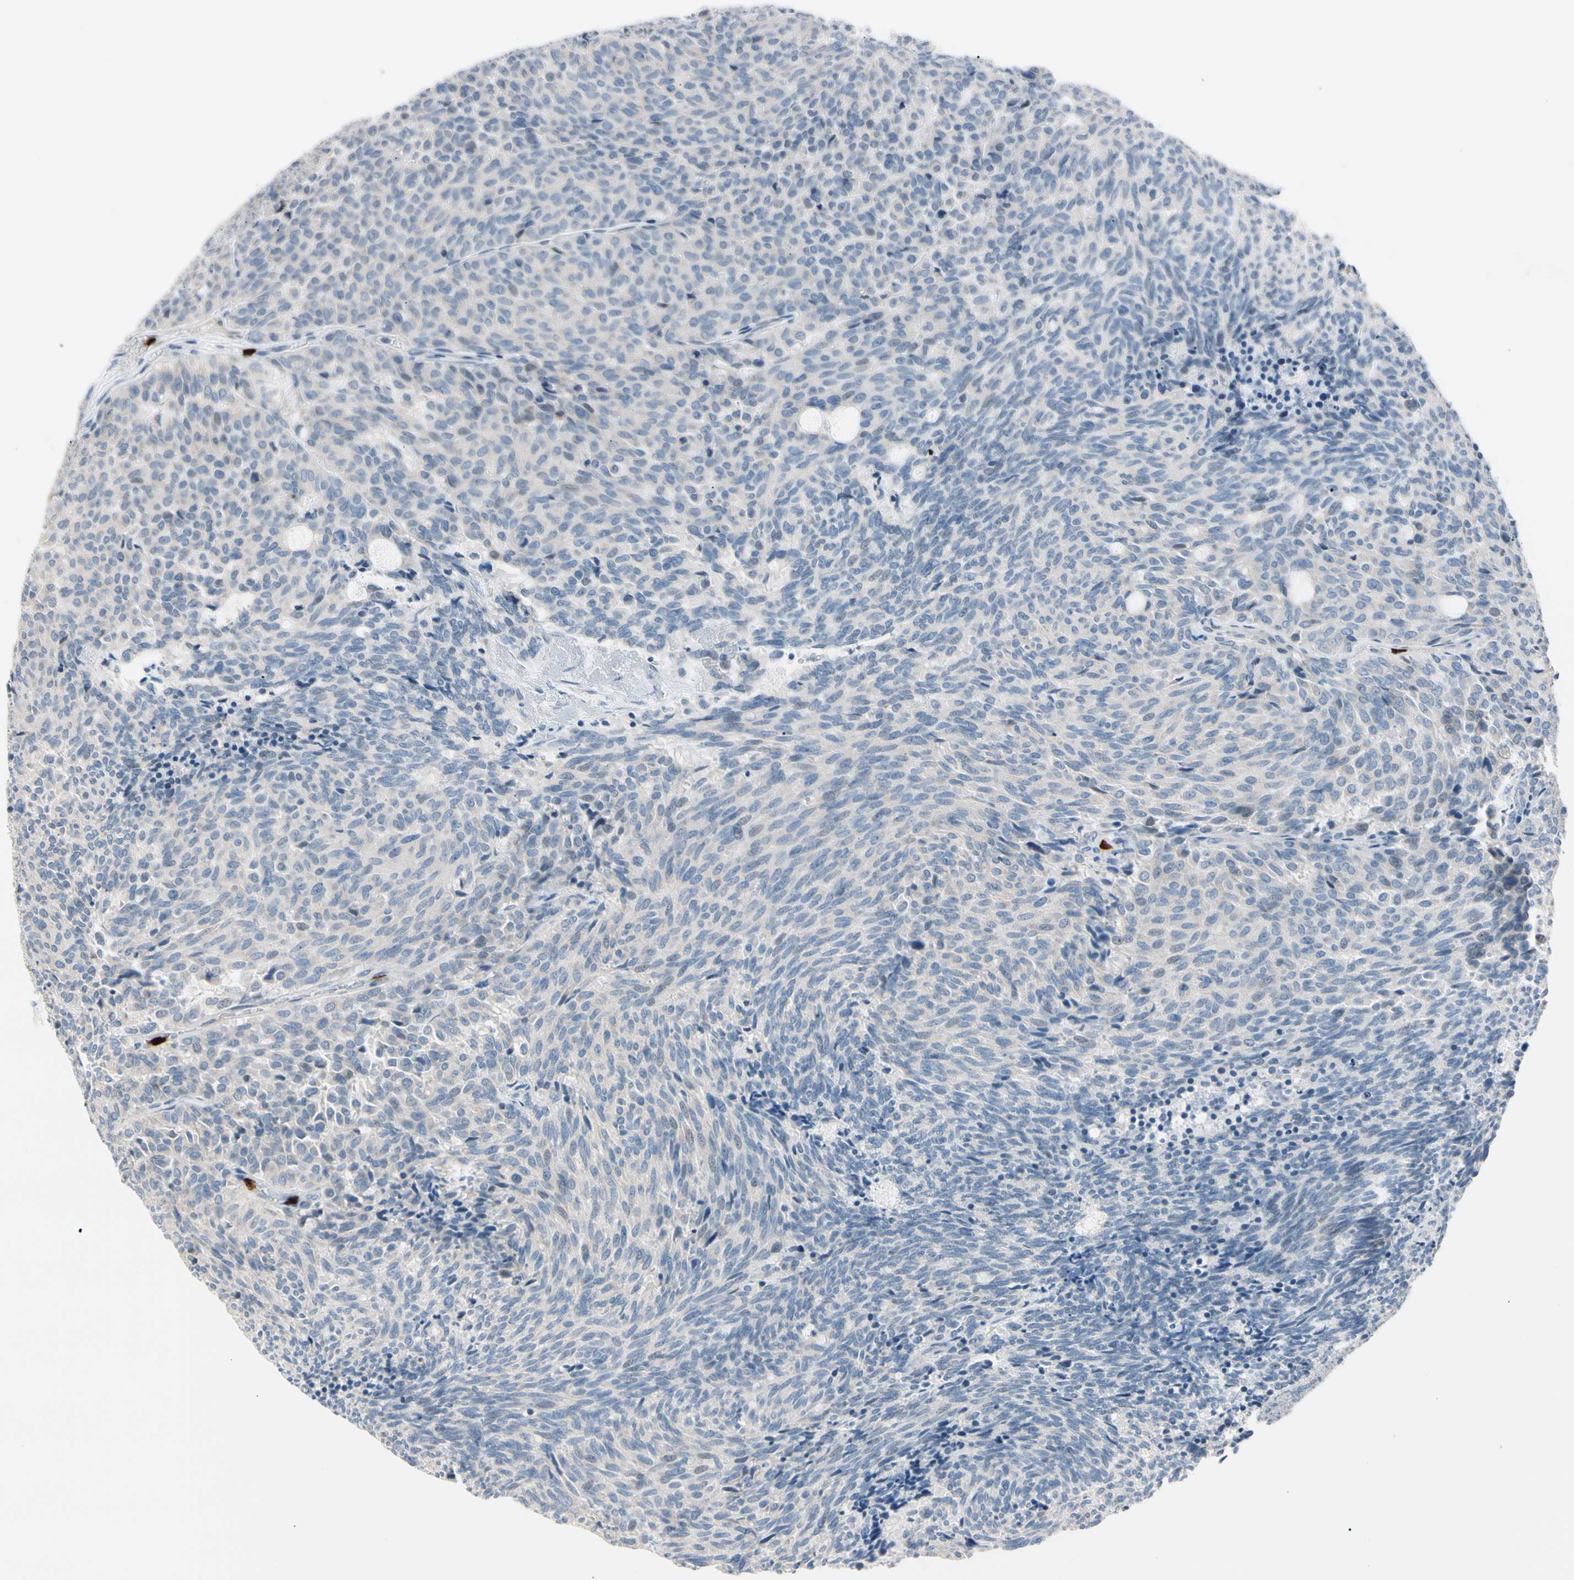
{"staining": {"intensity": "negative", "quantity": "none", "location": "none"}, "tissue": "carcinoid", "cell_type": "Tumor cells", "image_type": "cancer", "snomed": [{"axis": "morphology", "description": "Carcinoid, malignant, NOS"}, {"axis": "topography", "description": "Pancreas"}], "caption": "A histopathology image of human carcinoid is negative for staining in tumor cells.", "gene": "TRAF5", "patient": {"sex": "female", "age": 54}}